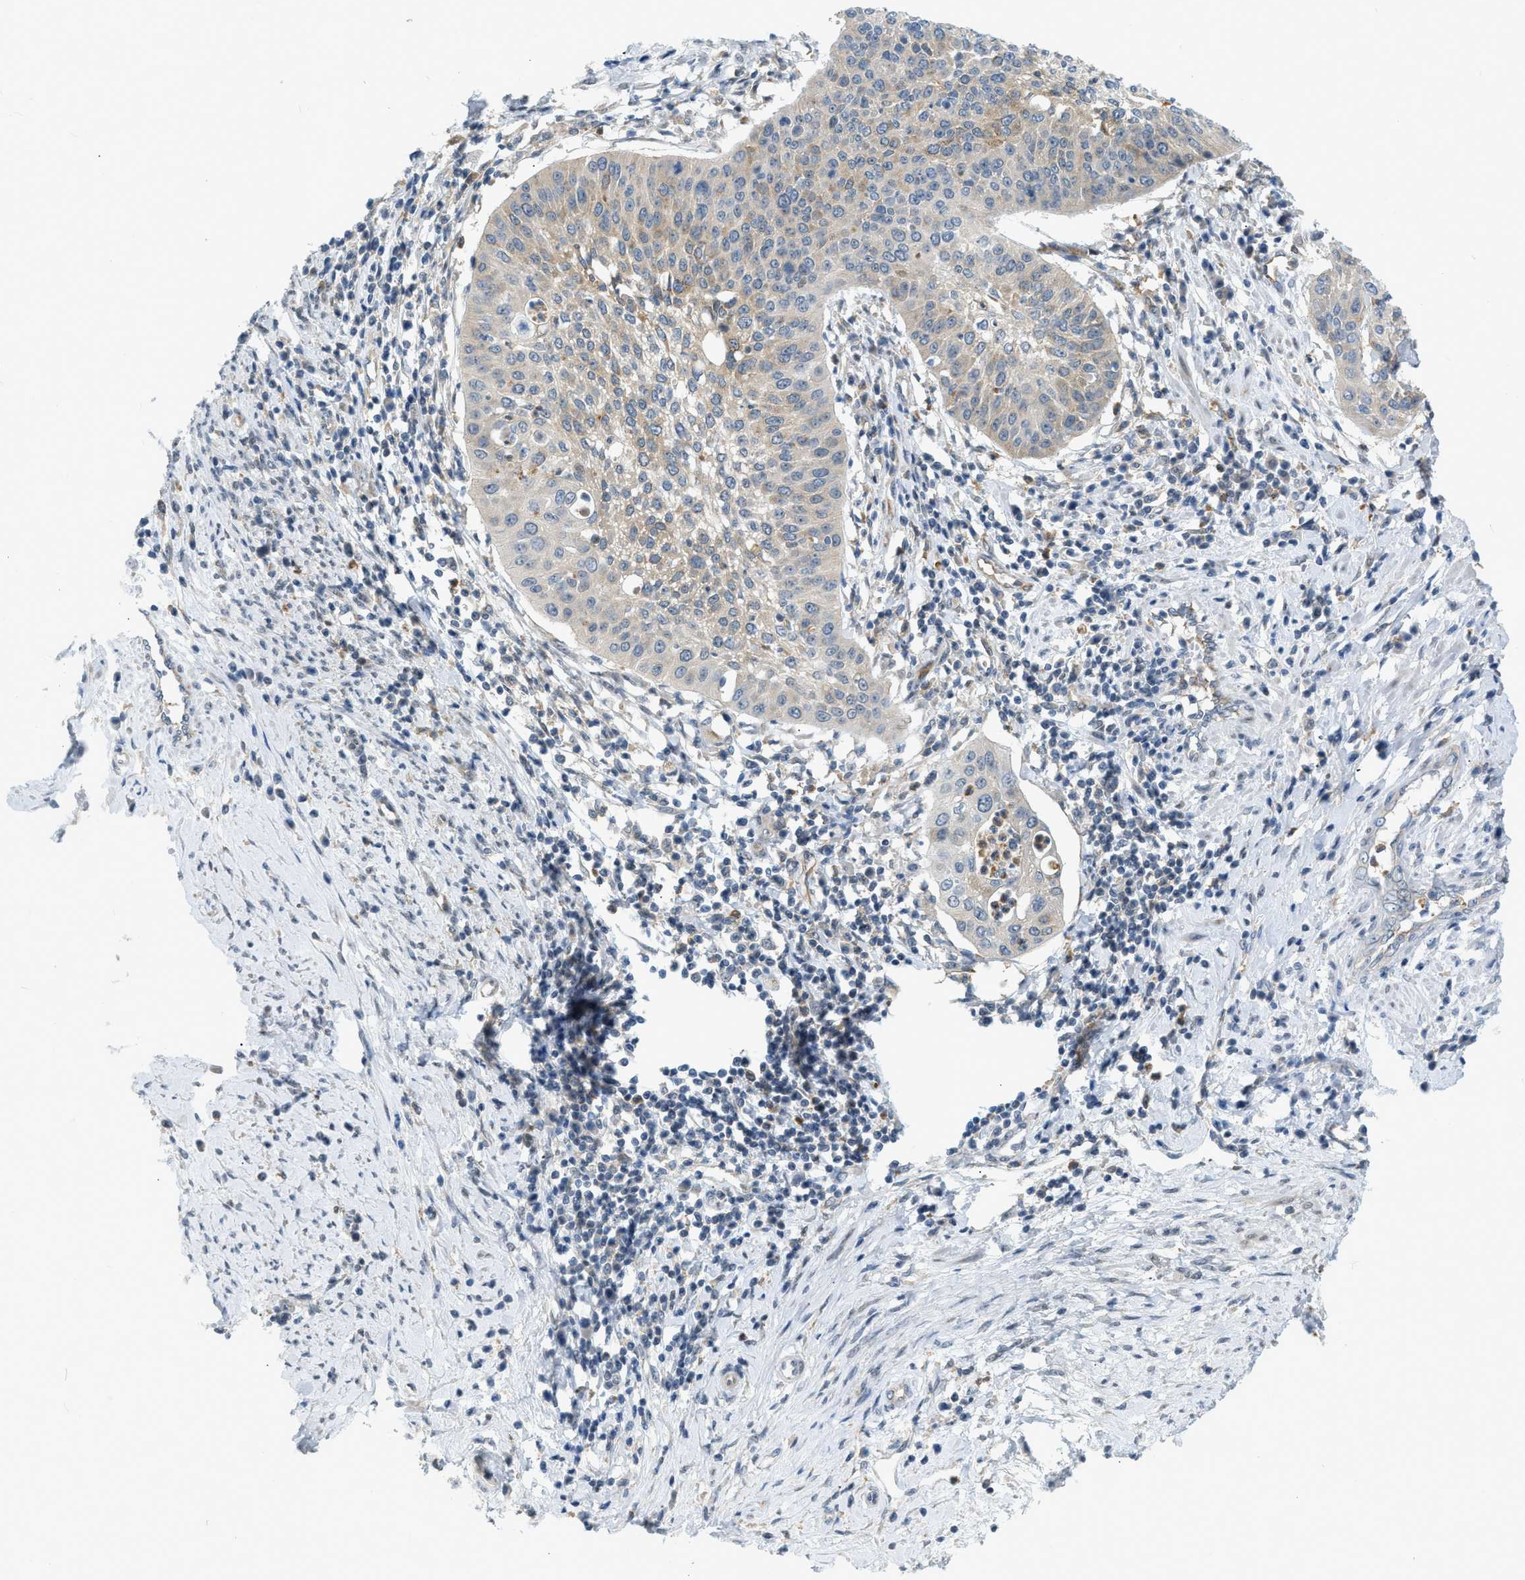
{"staining": {"intensity": "moderate", "quantity": "<25%", "location": "cytoplasmic/membranous"}, "tissue": "cervical cancer", "cell_type": "Tumor cells", "image_type": "cancer", "snomed": [{"axis": "morphology", "description": "Normal tissue, NOS"}, {"axis": "morphology", "description": "Squamous cell carcinoma, NOS"}, {"axis": "topography", "description": "Cervix"}], "caption": "Human cervical cancer stained for a protein (brown) reveals moderate cytoplasmic/membranous positive expression in about <25% of tumor cells.", "gene": "ZNF408", "patient": {"sex": "female", "age": 39}}